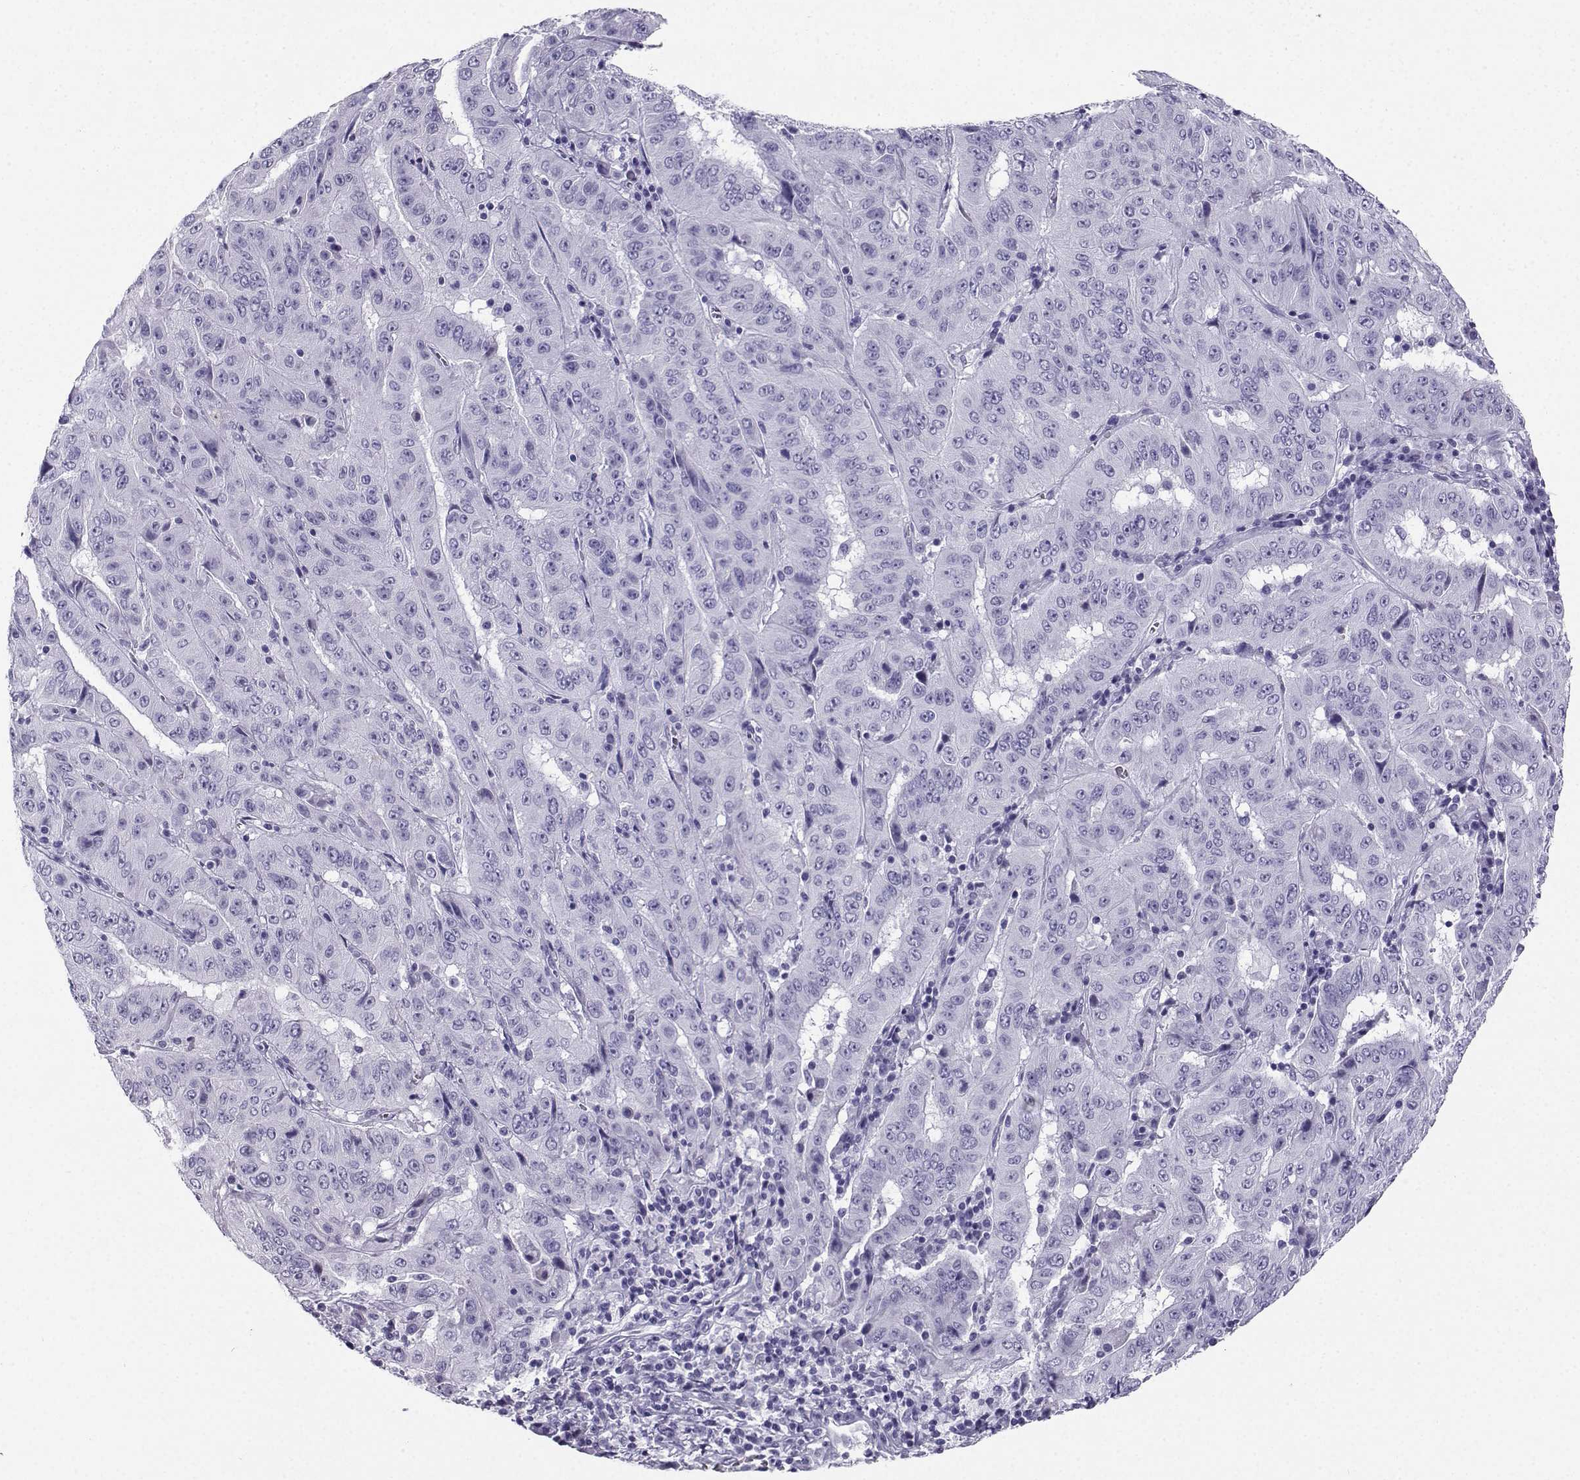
{"staining": {"intensity": "negative", "quantity": "none", "location": "none"}, "tissue": "pancreatic cancer", "cell_type": "Tumor cells", "image_type": "cancer", "snomed": [{"axis": "morphology", "description": "Adenocarcinoma, NOS"}, {"axis": "topography", "description": "Pancreas"}], "caption": "Immunohistochemical staining of human adenocarcinoma (pancreatic) reveals no significant positivity in tumor cells. The staining is performed using DAB (3,3'-diaminobenzidine) brown chromogen with nuclei counter-stained in using hematoxylin.", "gene": "SLC18A2", "patient": {"sex": "male", "age": 63}}